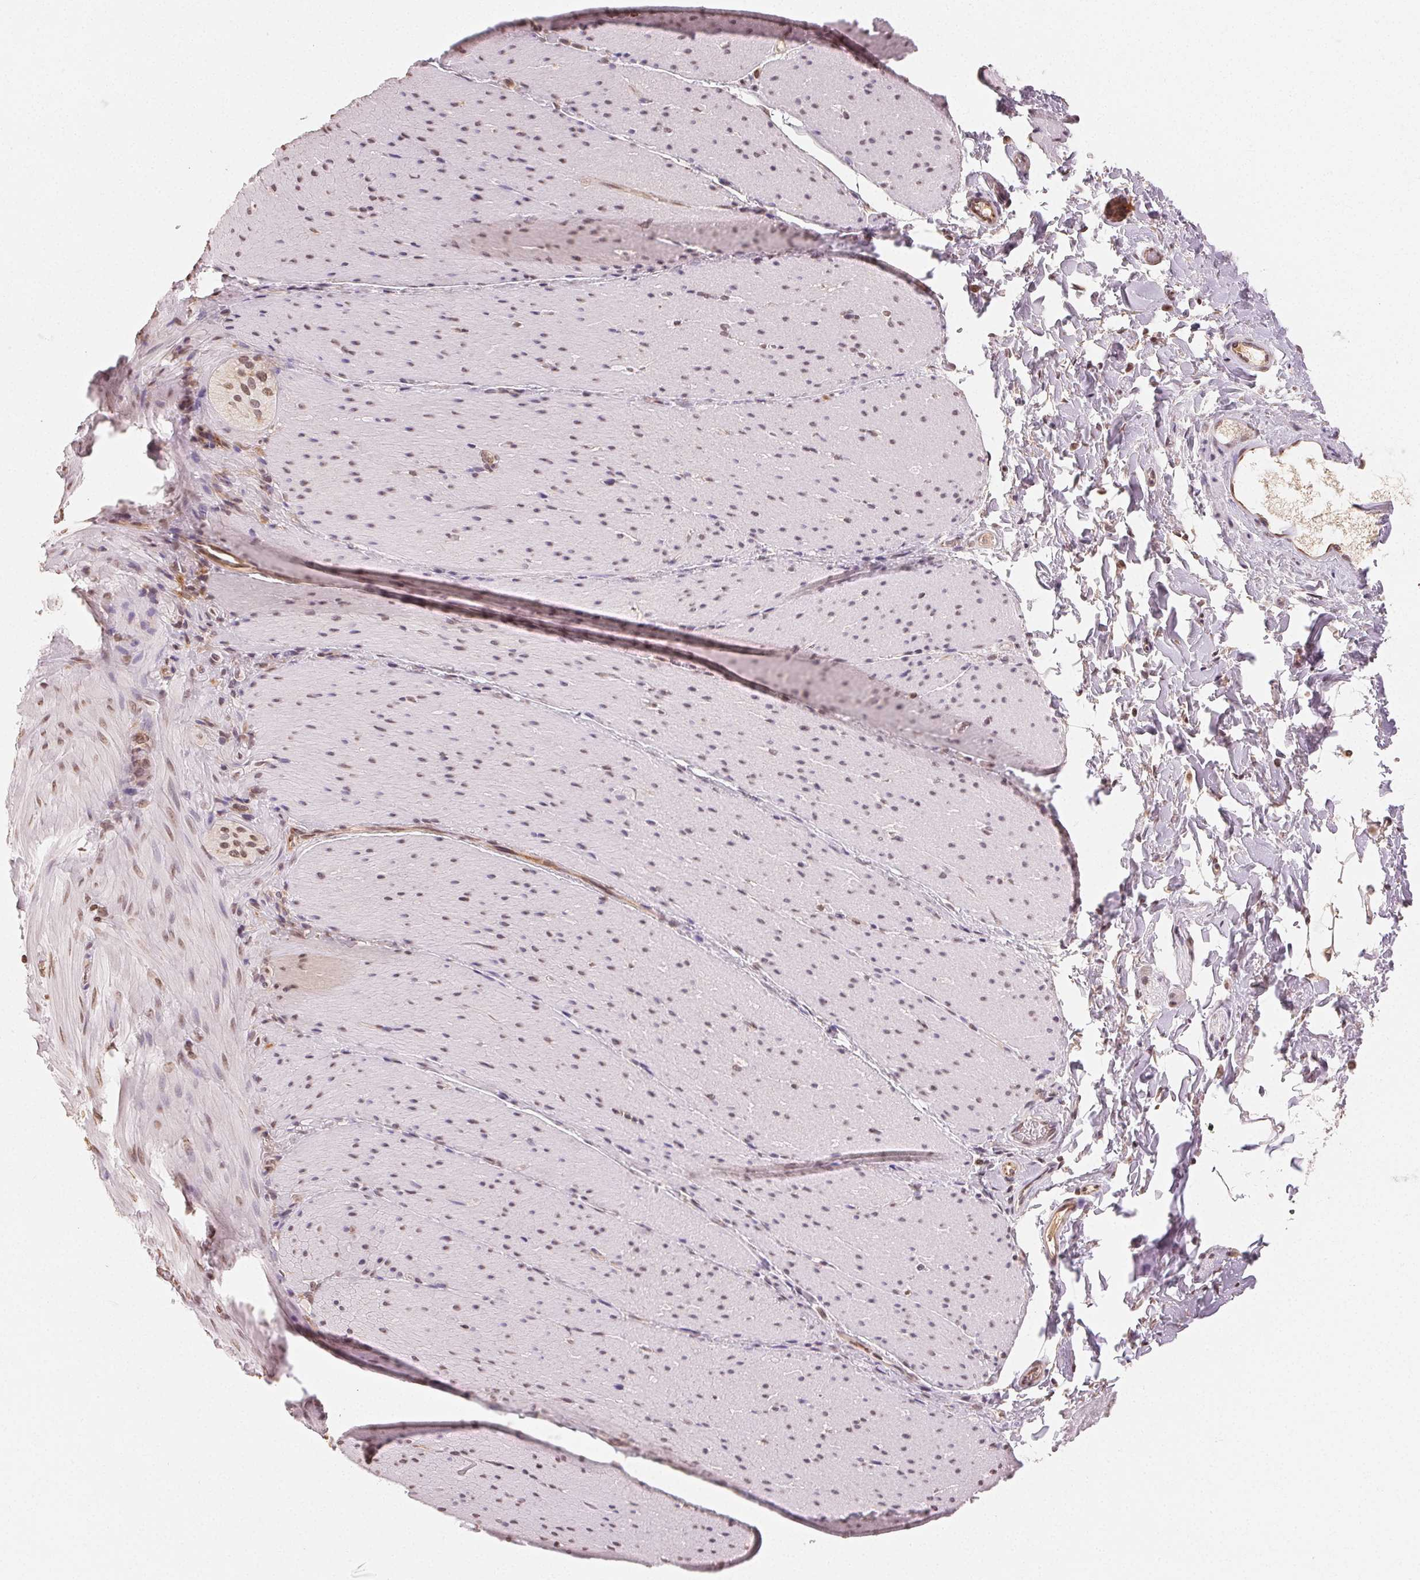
{"staining": {"intensity": "weak", "quantity": "25%-75%", "location": "nuclear"}, "tissue": "smooth muscle", "cell_type": "Smooth muscle cells", "image_type": "normal", "snomed": [{"axis": "morphology", "description": "Normal tissue, NOS"}, {"axis": "topography", "description": "Smooth muscle"}, {"axis": "topography", "description": "Colon"}], "caption": "This photomicrograph shows unremarkable smooth muscle stained with IHC to label a protein in brown. The nuclear of smooth muscle cells show weak positivity for the protein. Nuclei are counter-stained blue.", "gene": "TBP", "patient": {"sex": "male", "age": 73}}